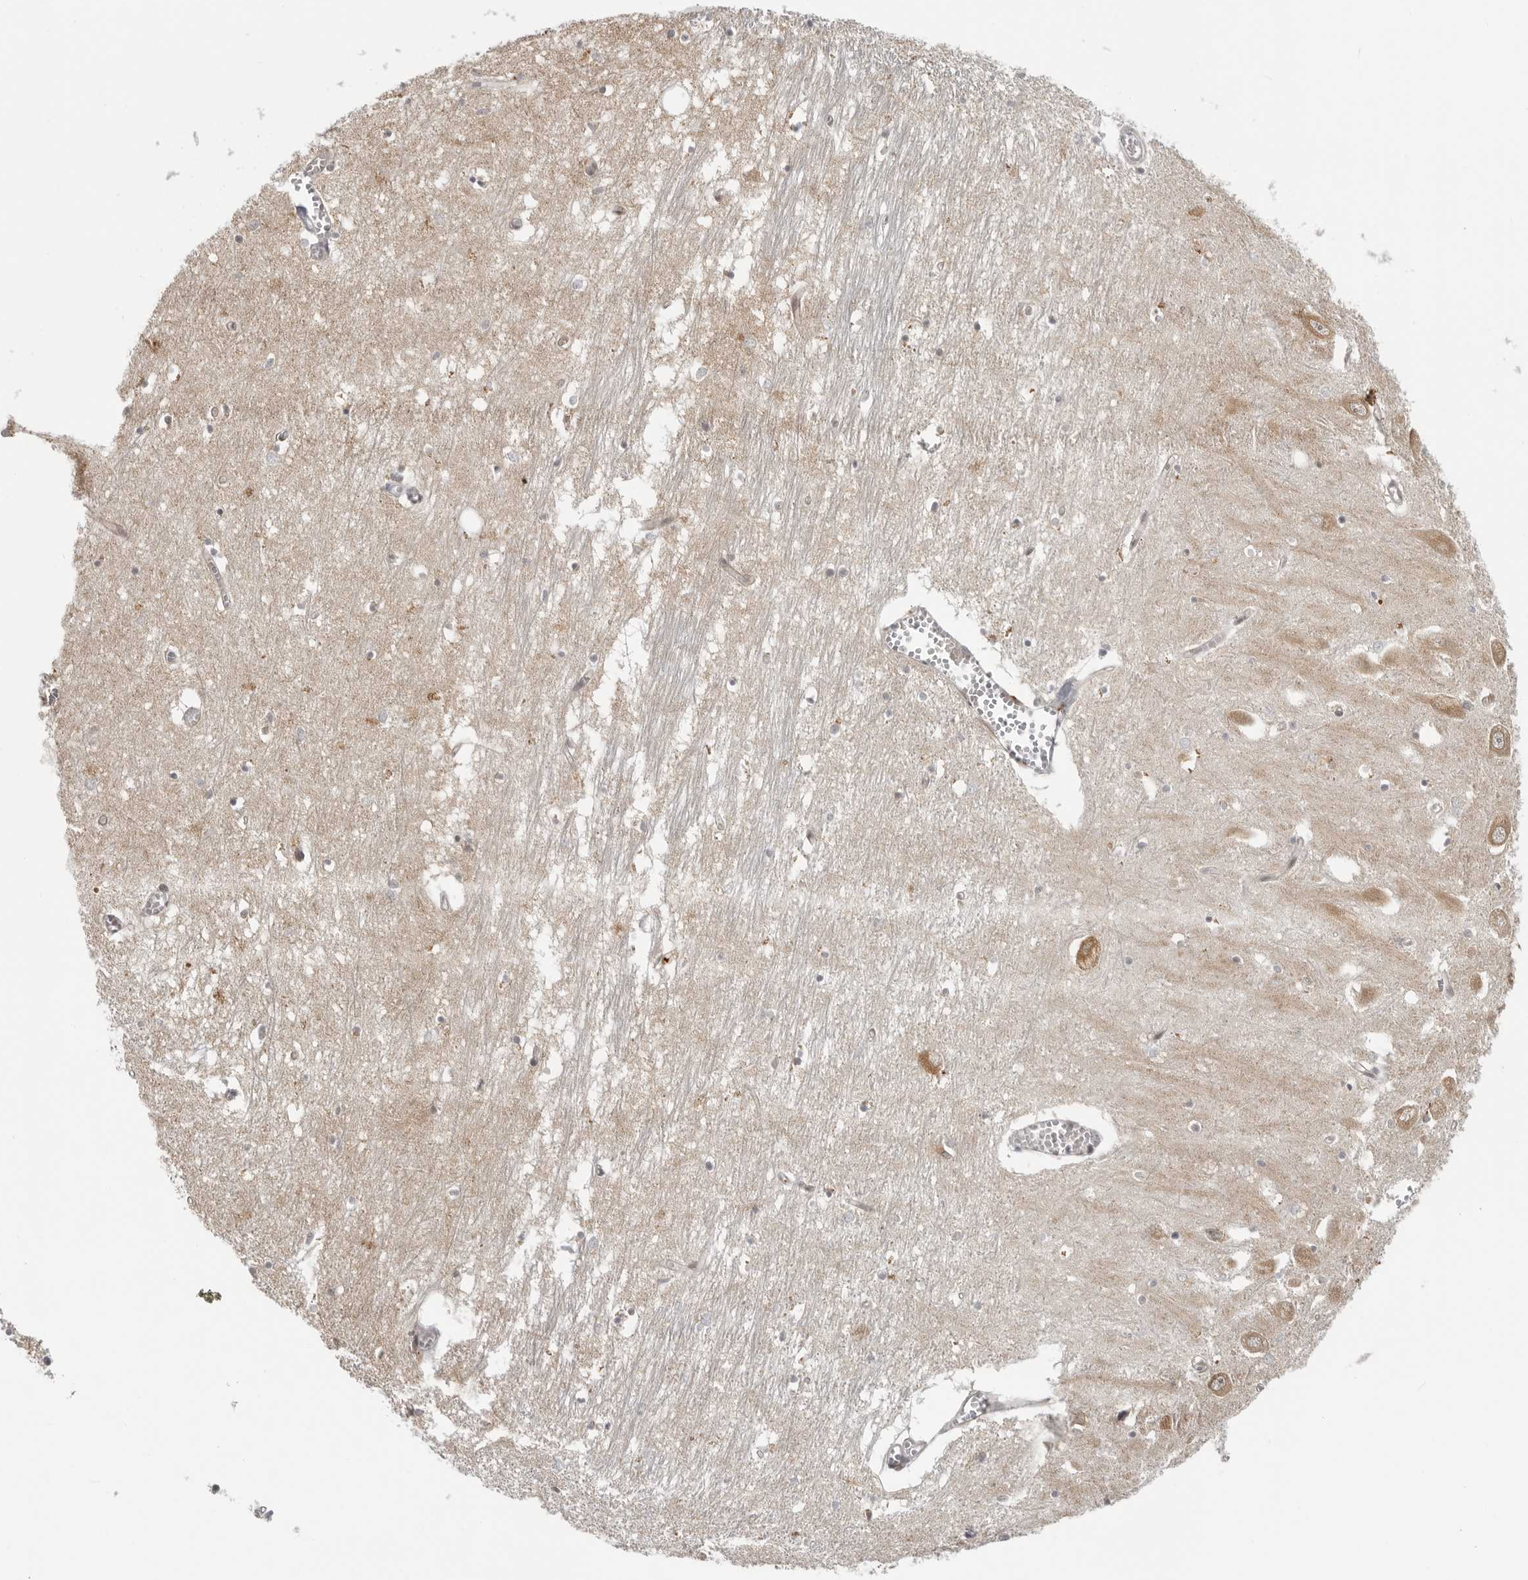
{"staining": {"intensity": "negative", "quantity": "none", "location": "none"}, "tissue": "hippocampus", "cell_type": "Glial cells", "image_type": "normal", "snomed": [{"axis": "morphology", "description": "Normal tissue, NOS"}, {"axis": "topography", "description": "Hippocampus"}], "caption": "DAB immunohistochemical staining of normal hippocampus demonstrates no significant staining in glial cells. (DAB (3,3'-diaminobenzidine) immunohistochemistry (IHC) visualized using brightfield microscopy, high magnification).", "gene": "COPA", "patient": {"sex": "male", "age": 70}}